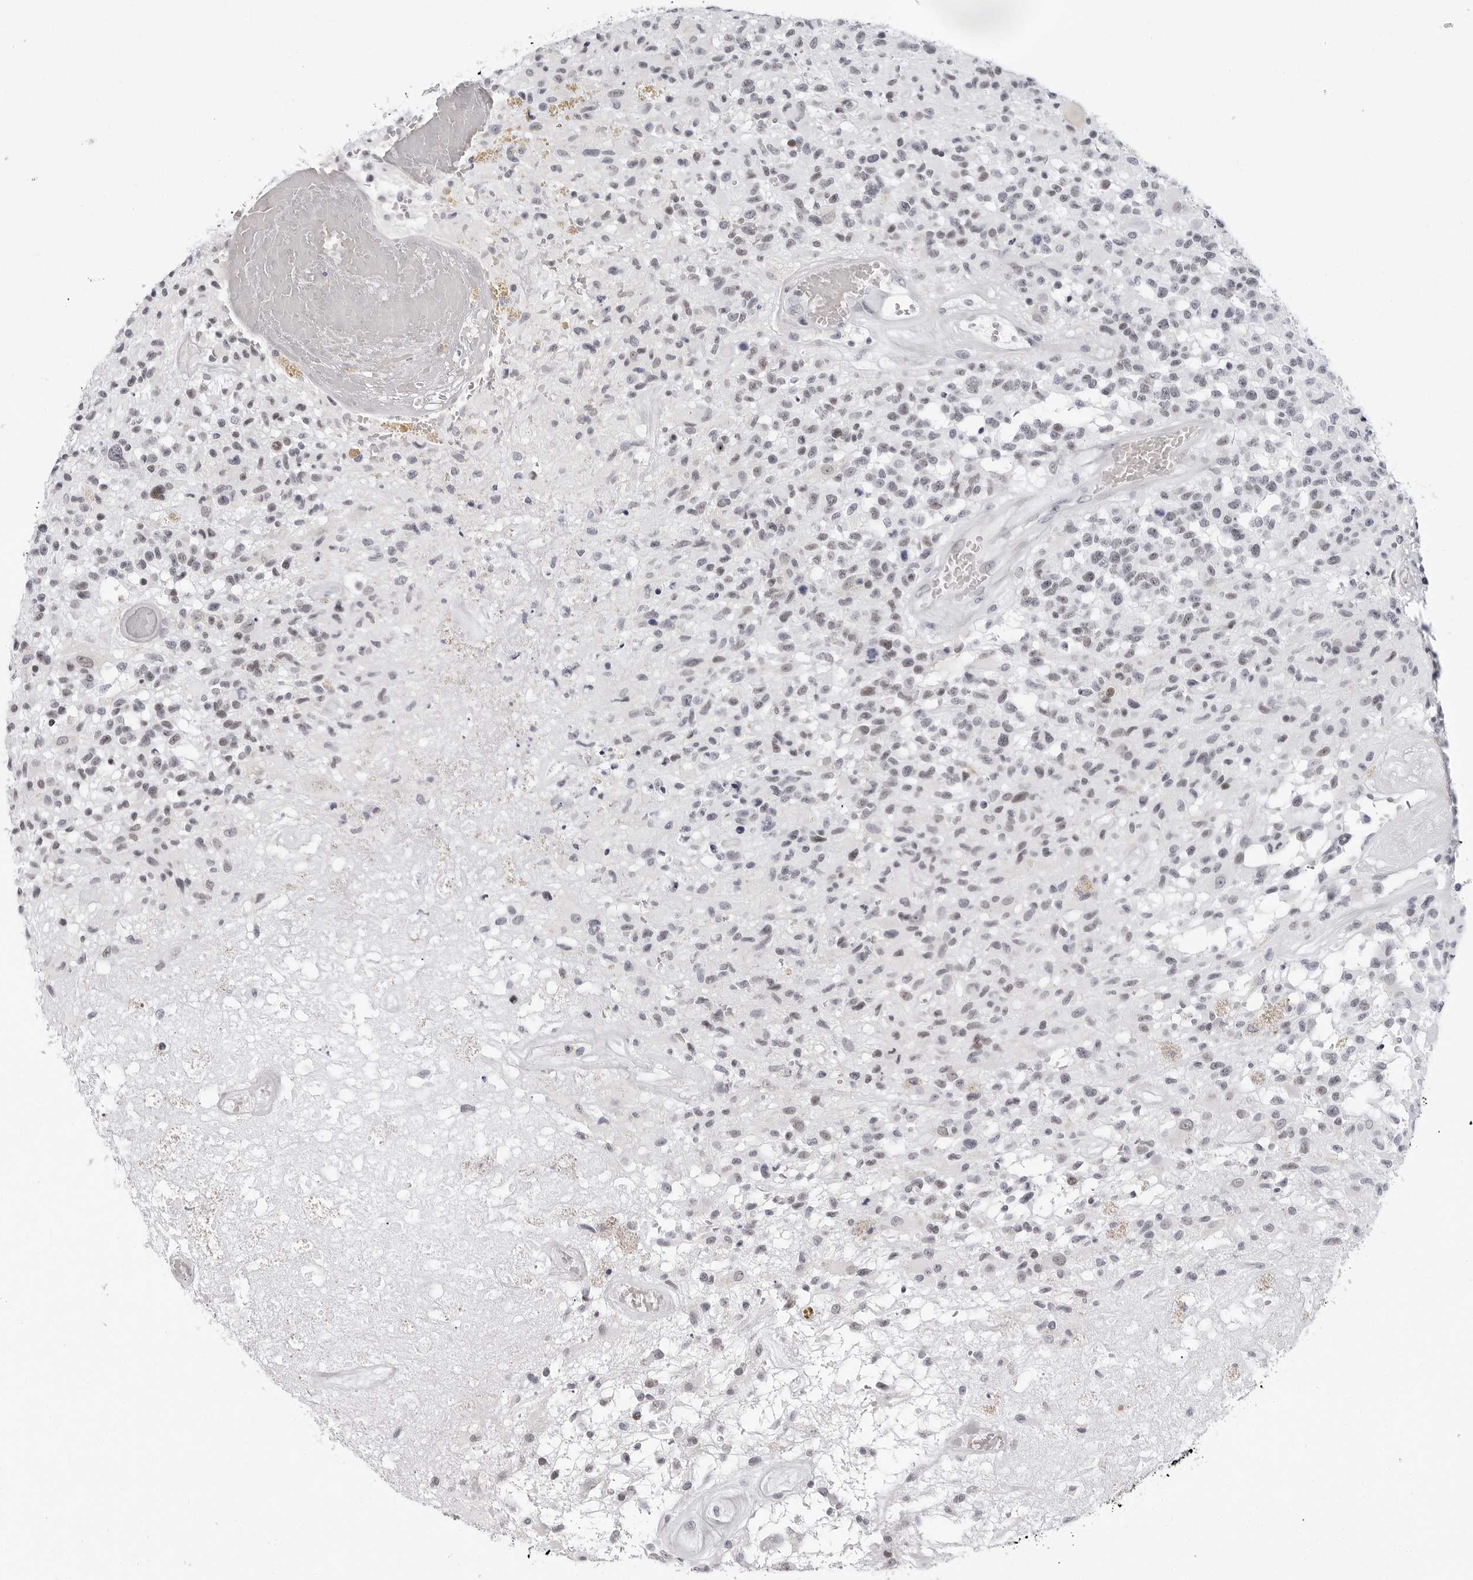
{"staining": {"intensity": "weak", "quantity": "25%-75%", "location": "nuclear"}, "tissue": "glioma", "cell_type": "Tumor cells", "image_type": "cancer", "snomed": [{"axis": "morphology", "description": "Glioma, malignant, High grade"}, {"axis": "morphology", "description": "Glioblastoma, NOS"}, {"axis": "topography", "description": "Brain"}], "caption": "A micrograph showing weak nuclear expression in approximately 25%-75% of tumor cells in malignant glioma (high-grade), as visualized by brown immunohistochemical staining.", "gene": "VEZF1", "patient": {"sex": "male", "age": 60}}